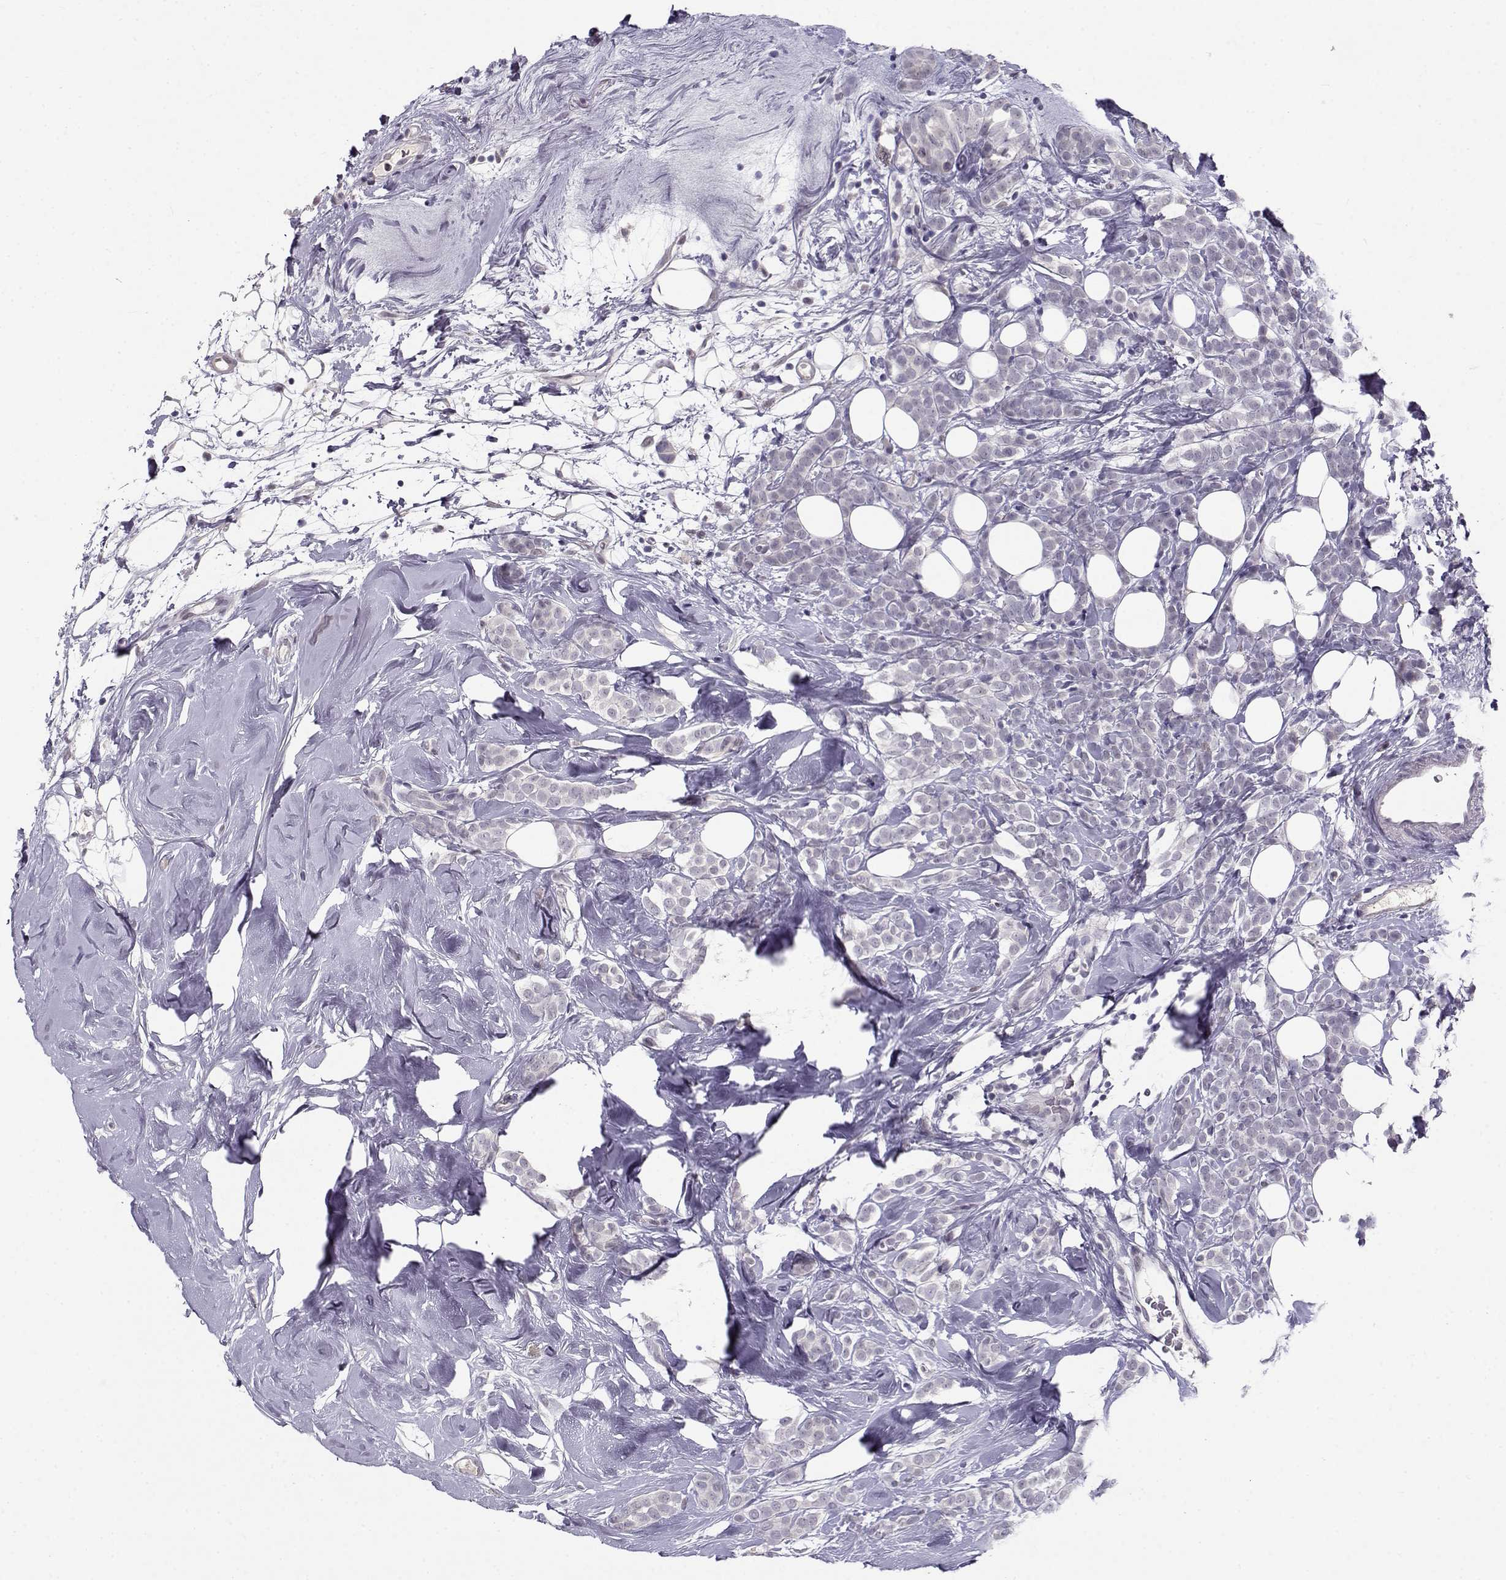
{"staining": {"intensity": "negative", "quantity": "none", "location": "none"}, "tissue": "breast cancer", "cell_type": "Tumor cells", "image_type": "cancer", "snomed": [{"axis": "morphology", "description": "Lobular carcinoma"}, {"axis": "topography", "description": "Breast"}], "caption": "The immunohistochemistry (IHC) photomicrograph has no significant expression in tumor cells of breast lobular carcinoma tissue. Brightfield microscopy of immunohistochemistry (IHC) stained with DAB (3,3'-diaminobenzidine) (brown) and hematoxylin (blue), captured at high magnification.", "gene": "C16orf86", "patient": {"sex": "female", "age": 49}}